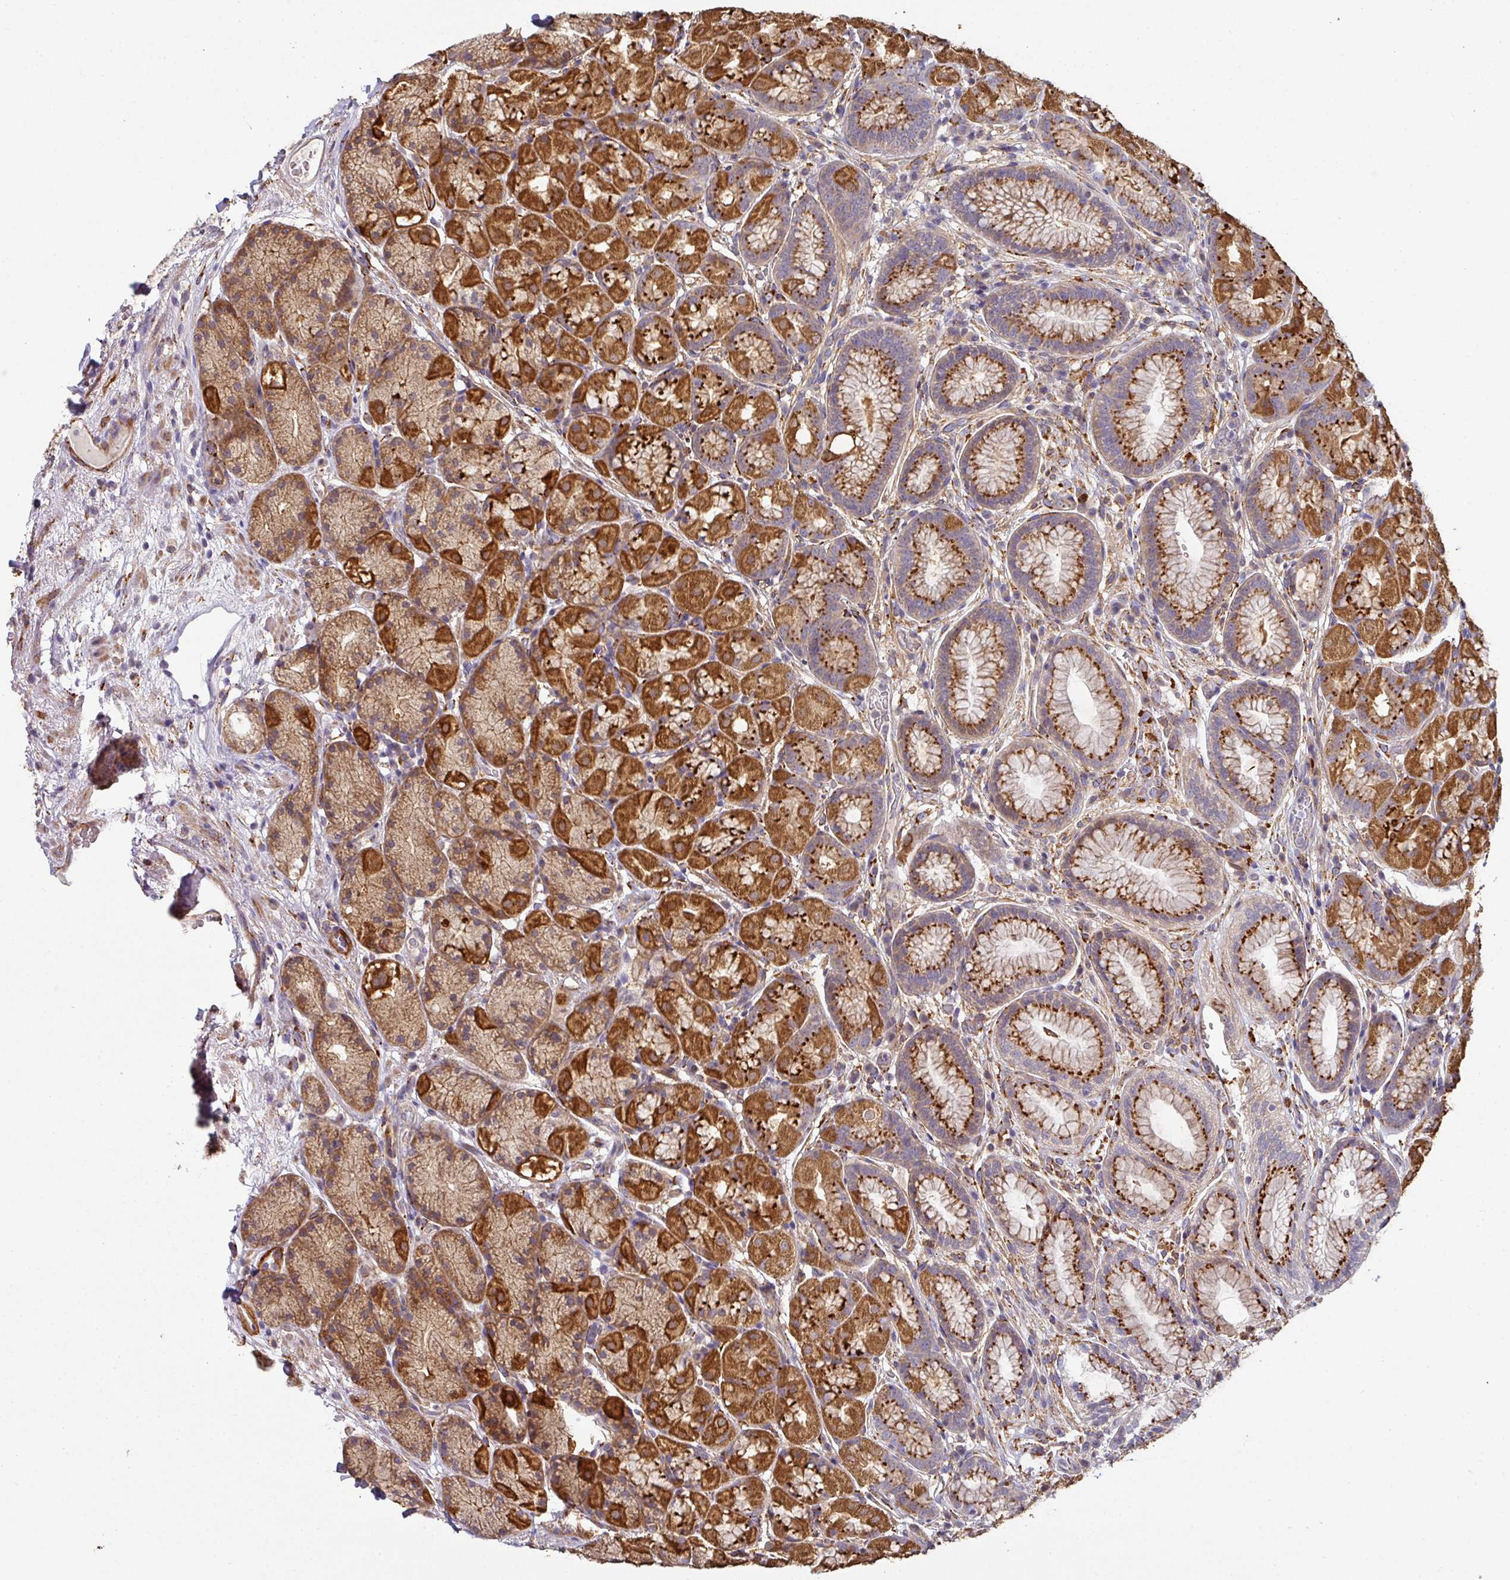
{"staining": {"intensity": "strong", "quantity": "25%-75%", "location": "cytoplasmic/membranous"}, "tissue": "stomach", "cell_type": "Glandular cells", "image_type": "normal", "snomed": [{"axis": "morphology", "description": "Normal tissue, NOS"}, {"axis": "topography", "description": "Stomach"}], "caption": "Immunohistochemistry (IHC) image of normal human stomach stained for a protein (brown), which shows high levels of strong cytoplasmic/membranous staining in about 25%-75% of glandular cells.", "gene": "ZNF268", "patient": {"sex": "male", "age": 63}}